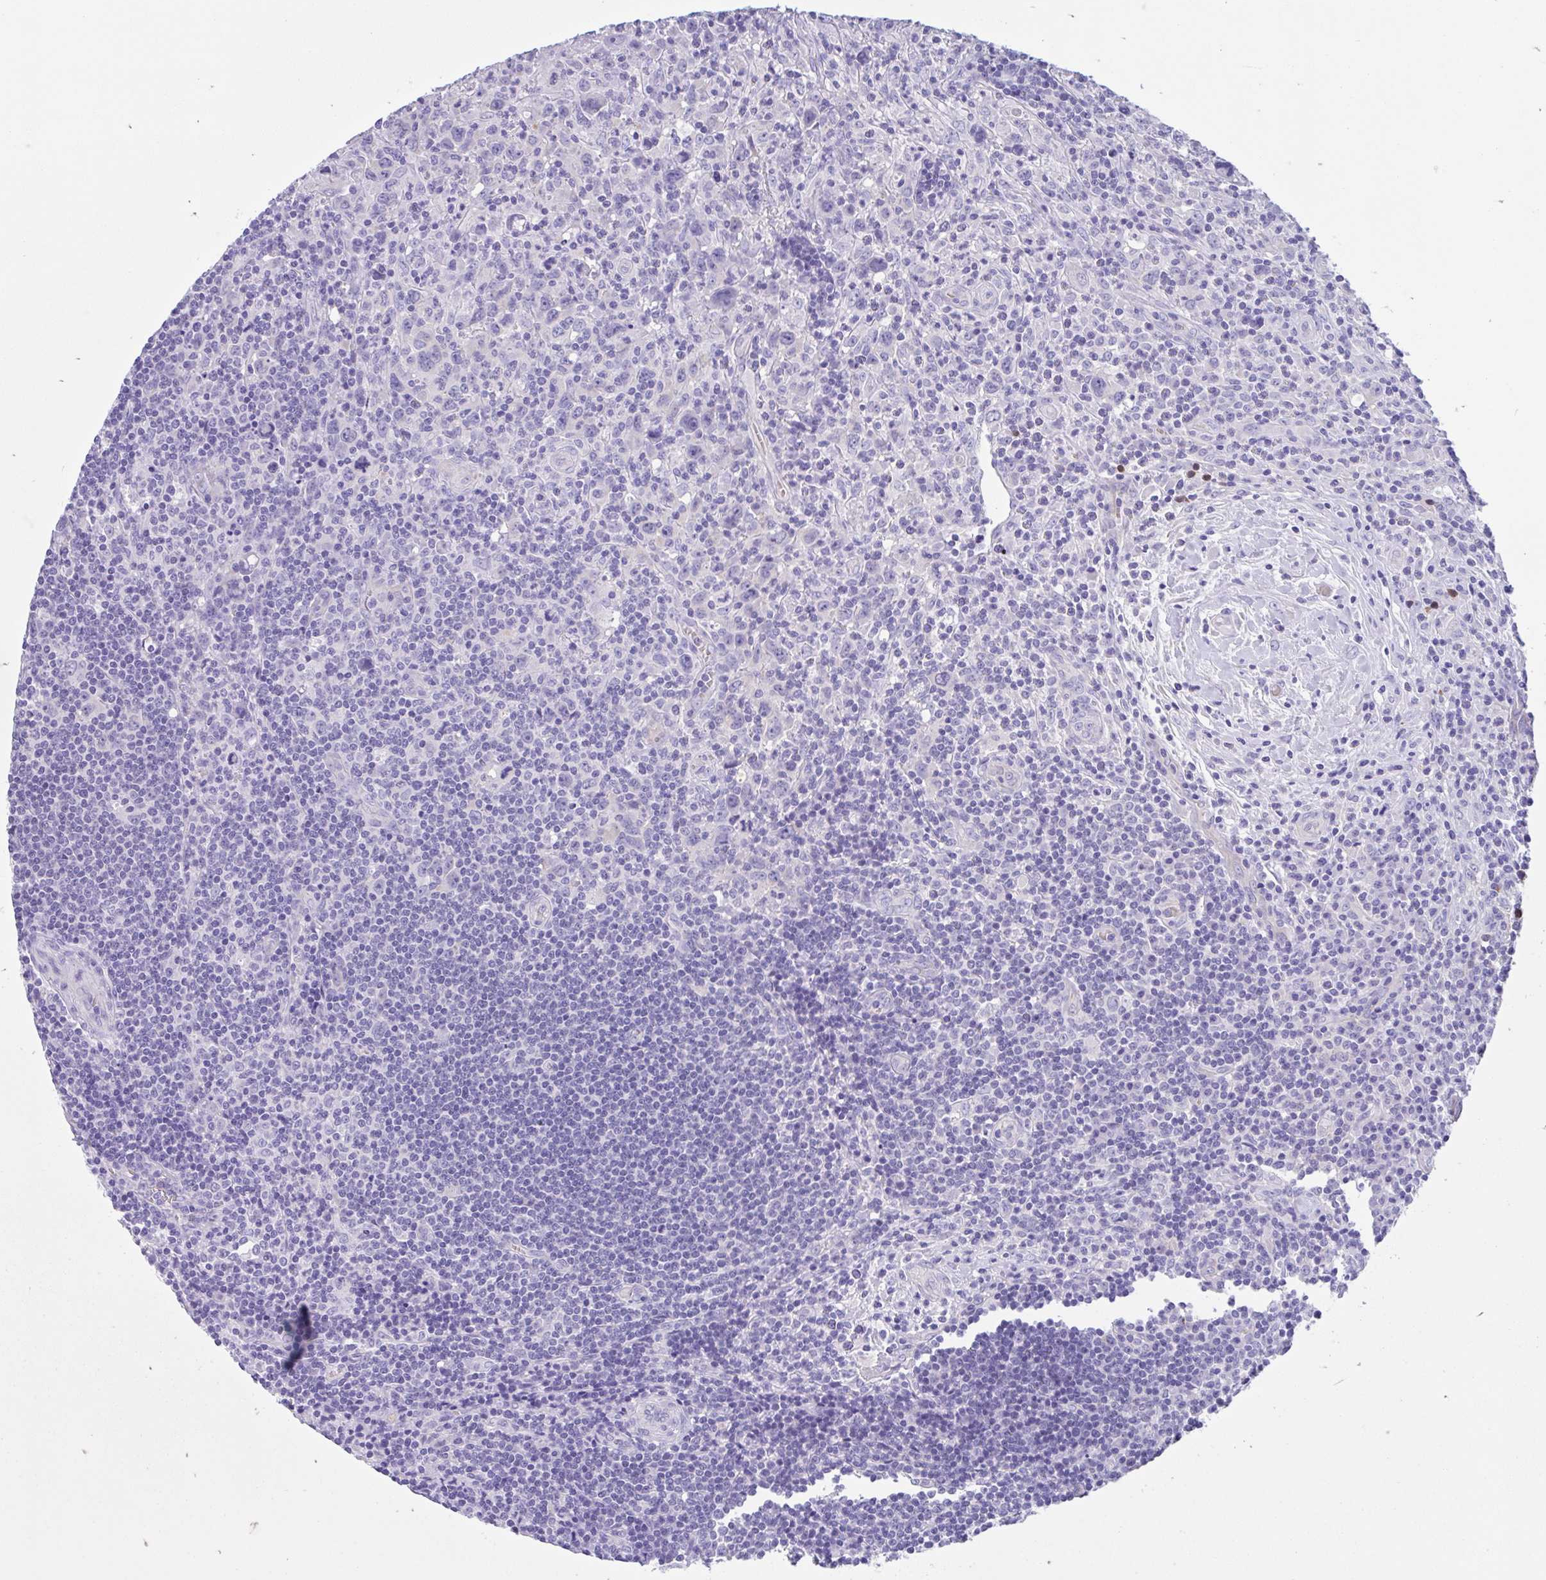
{"staining": {"intensity": "negative", "quantity": "none", "location": "none"}, "tissue": "lymphoma", "cell_type": "Tumor cells", "image_type": "cancer", "snomed": [{"axis": "morphology", "description": "Hodgkin's disease, NOS"}, {"axis": "topography", "description": "Lymph node"}], "caption": "An IHC histopathology image of Hodgkin's disease is shown. There is no staining in tumor cells of Hodgkin's disease.", "gene": "TMEM79", "patient": {"sex": "female", "age": 18}}